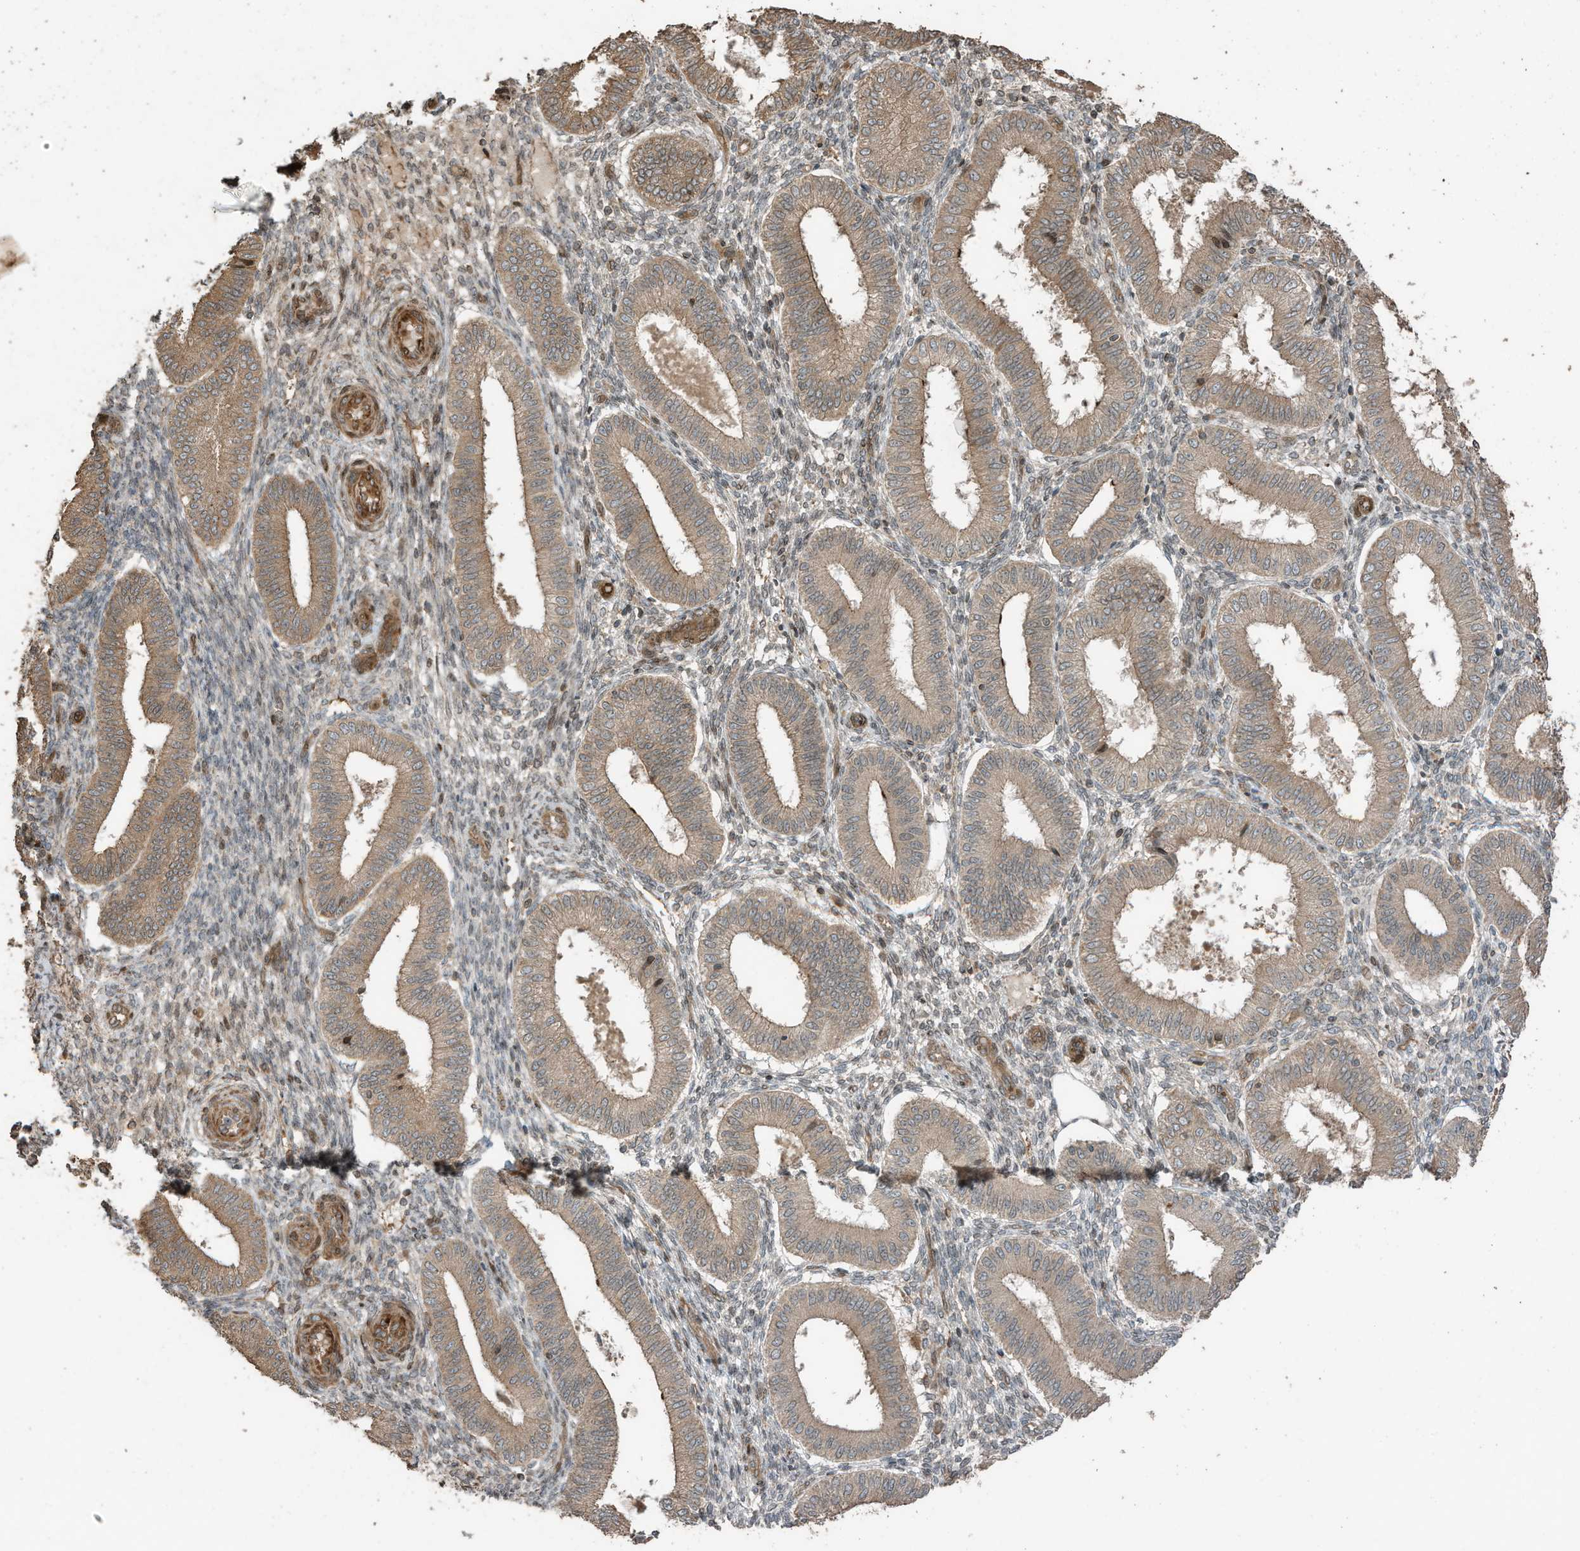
{"staining": {"intensity": "moderate", "quantity": "<25%", "location": "cytoplasmic/membranous"}, "tissue": "endometrium", "cell_type": "Cells in endometrial stroma", "image_type": "normal", "snomed": [{"axis": "morphology", "description": "Normal tissue, NOS"}, {"axis": "topography", "description": "Endometrium"}], "caption": "The micrograph displays immunohistochemical staining of normal endometrium. There is moderate cytoplasmic/membranous staining is seen in about <25% of cells in endometrial stroma.", "gene": "ZNF653", "patient": {"sex": "female", "age": 39}}